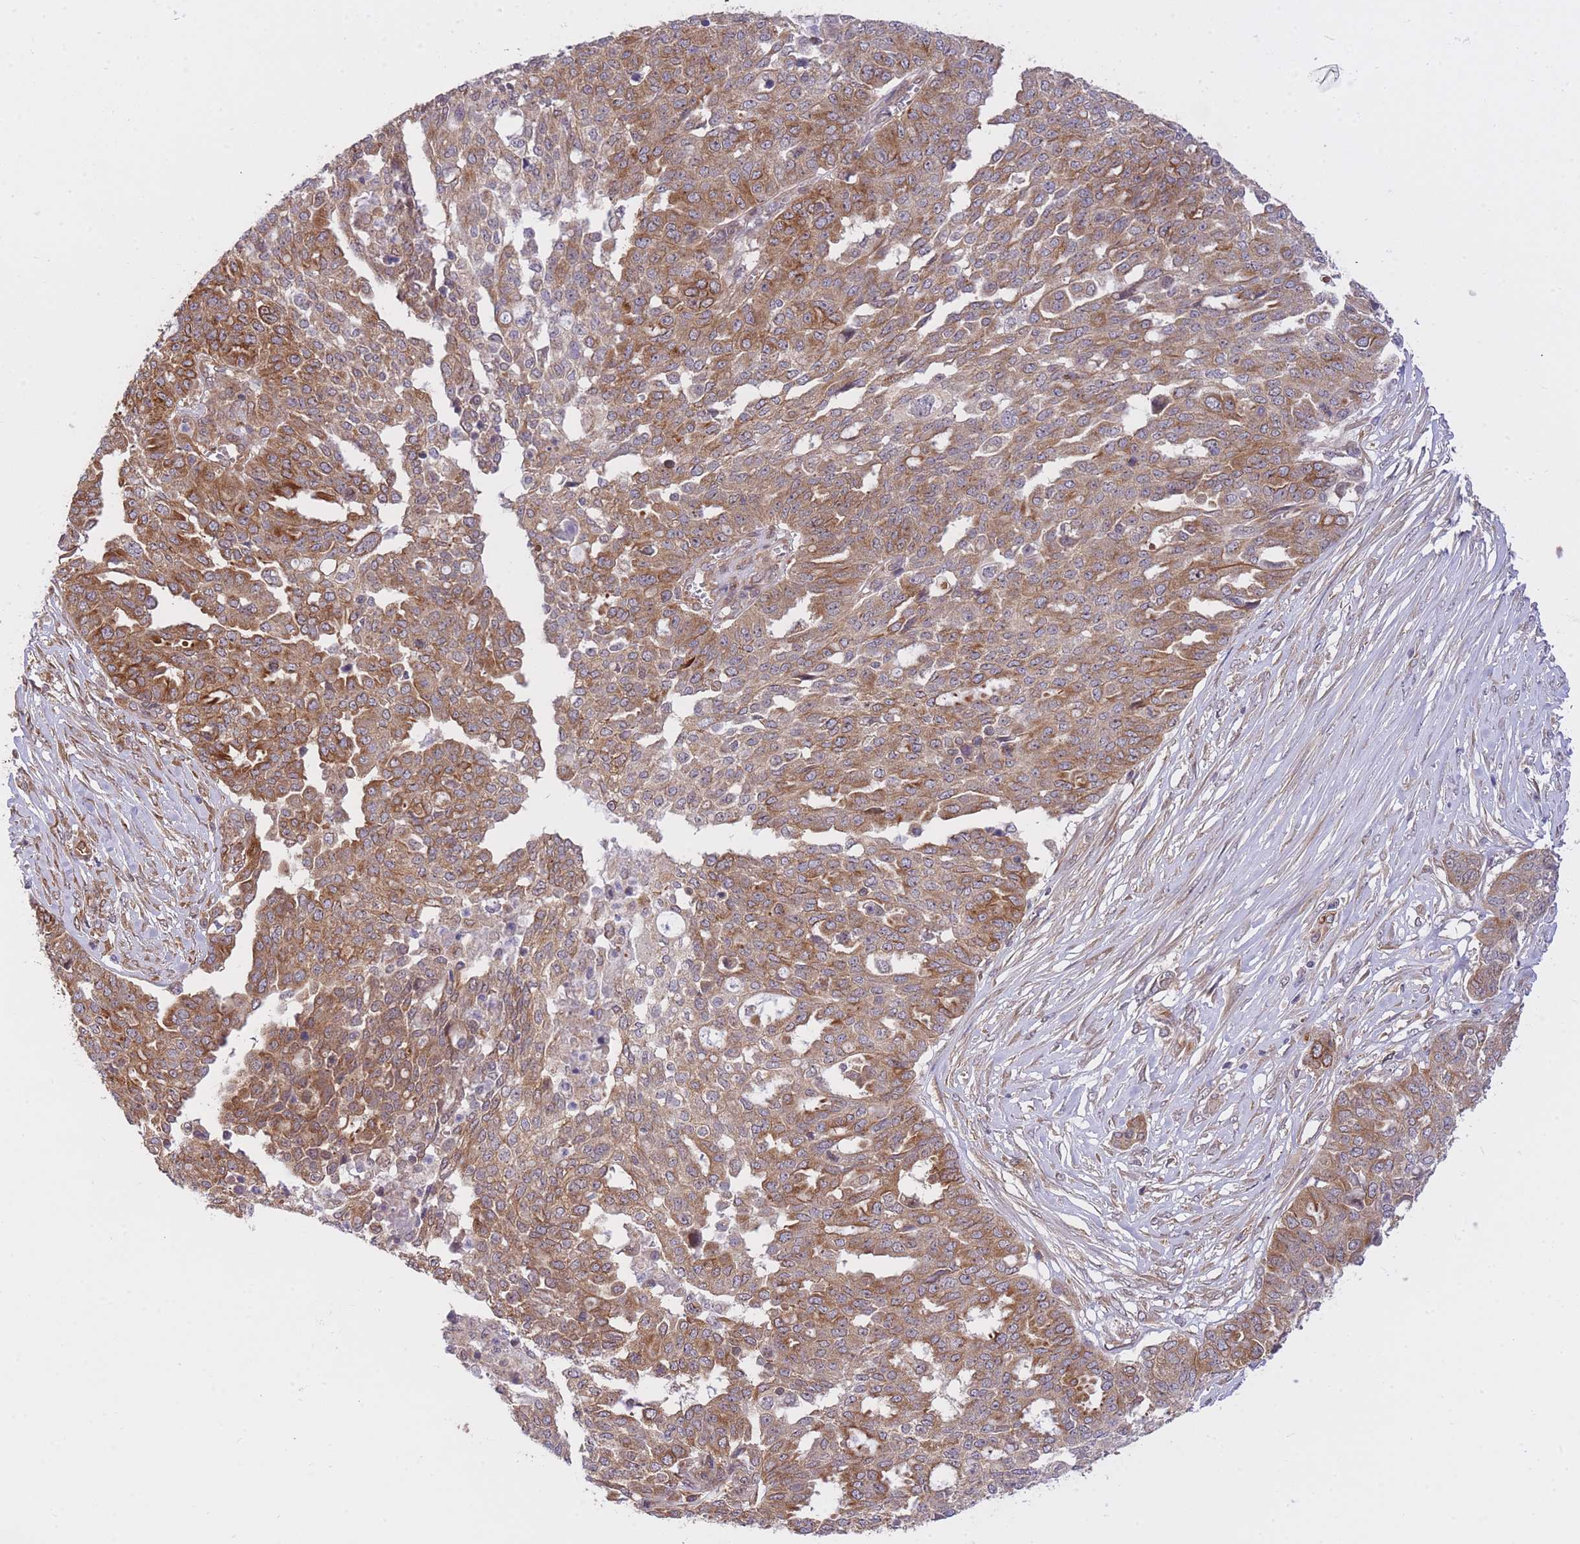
{"staining": {"intensity": "moderate", "quantity": ">75%", "location": "cytoplasmic/membranous"}, "tissue": "ovarian cancer", "cell_type": "Tumor cells", "image_type": "cancer", "snomed": [{"axis": "morphology", "description": "Cystadenocarcinoma, serous, NOS"}, {"axis": "topography", "description": "Soft tissue"}, {"axis": "topography", "description": "Ovary"}], "caption": "Human serous cystadenocarcinoma (ovarian) stained for a protein (brown) demonstrates moderate cytoplasmic/membranous positive expression in approximately >75% of tumor cells.", "gene": "EXOSC8", "patient": {"sex": "female", "age": 57}}